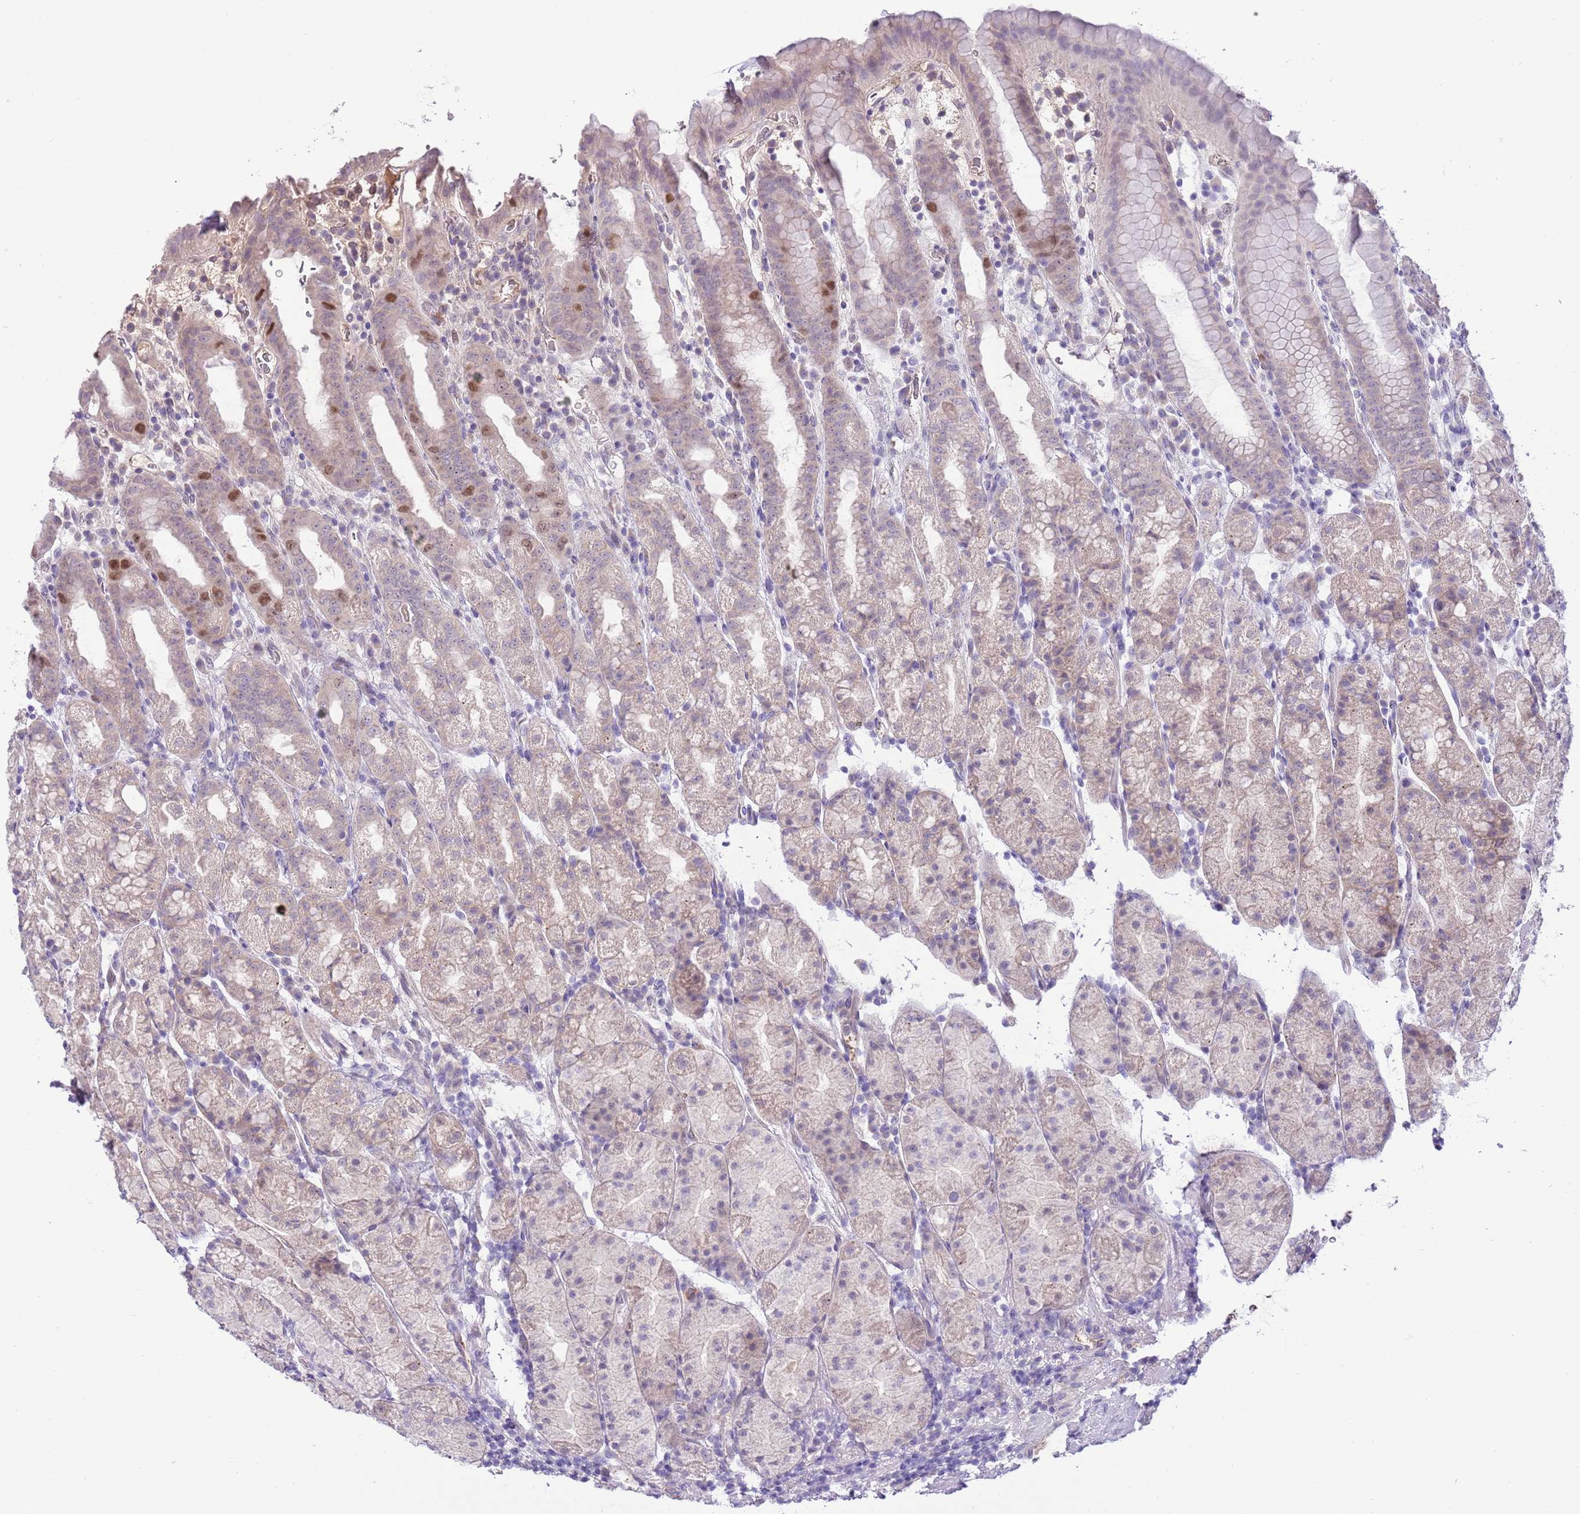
{"staining": {"intensity": "moderate", "quantity": "<25%", "location": "nuclear"}, "tissue": "stomach", "cell_type": "Glandular cells", "image_type": "normal", "snomed": [{"axis": "morphology", "description": "Normal tissue, NOS"}, {"axis": "topography", "description": "Stomach, upper"}, {"axis": "topography", "description": "Stomach, lower"}, {"axis": "topography", "description": "Small intestine"}], "caption": "This is a histology image of immunohistochemistry staining of unremarkable stomach, which shows moderate staining in the nuclear of glandular cells.", "gene": "FBRSL1", "patient": {"sex": "male", "age": 68}}